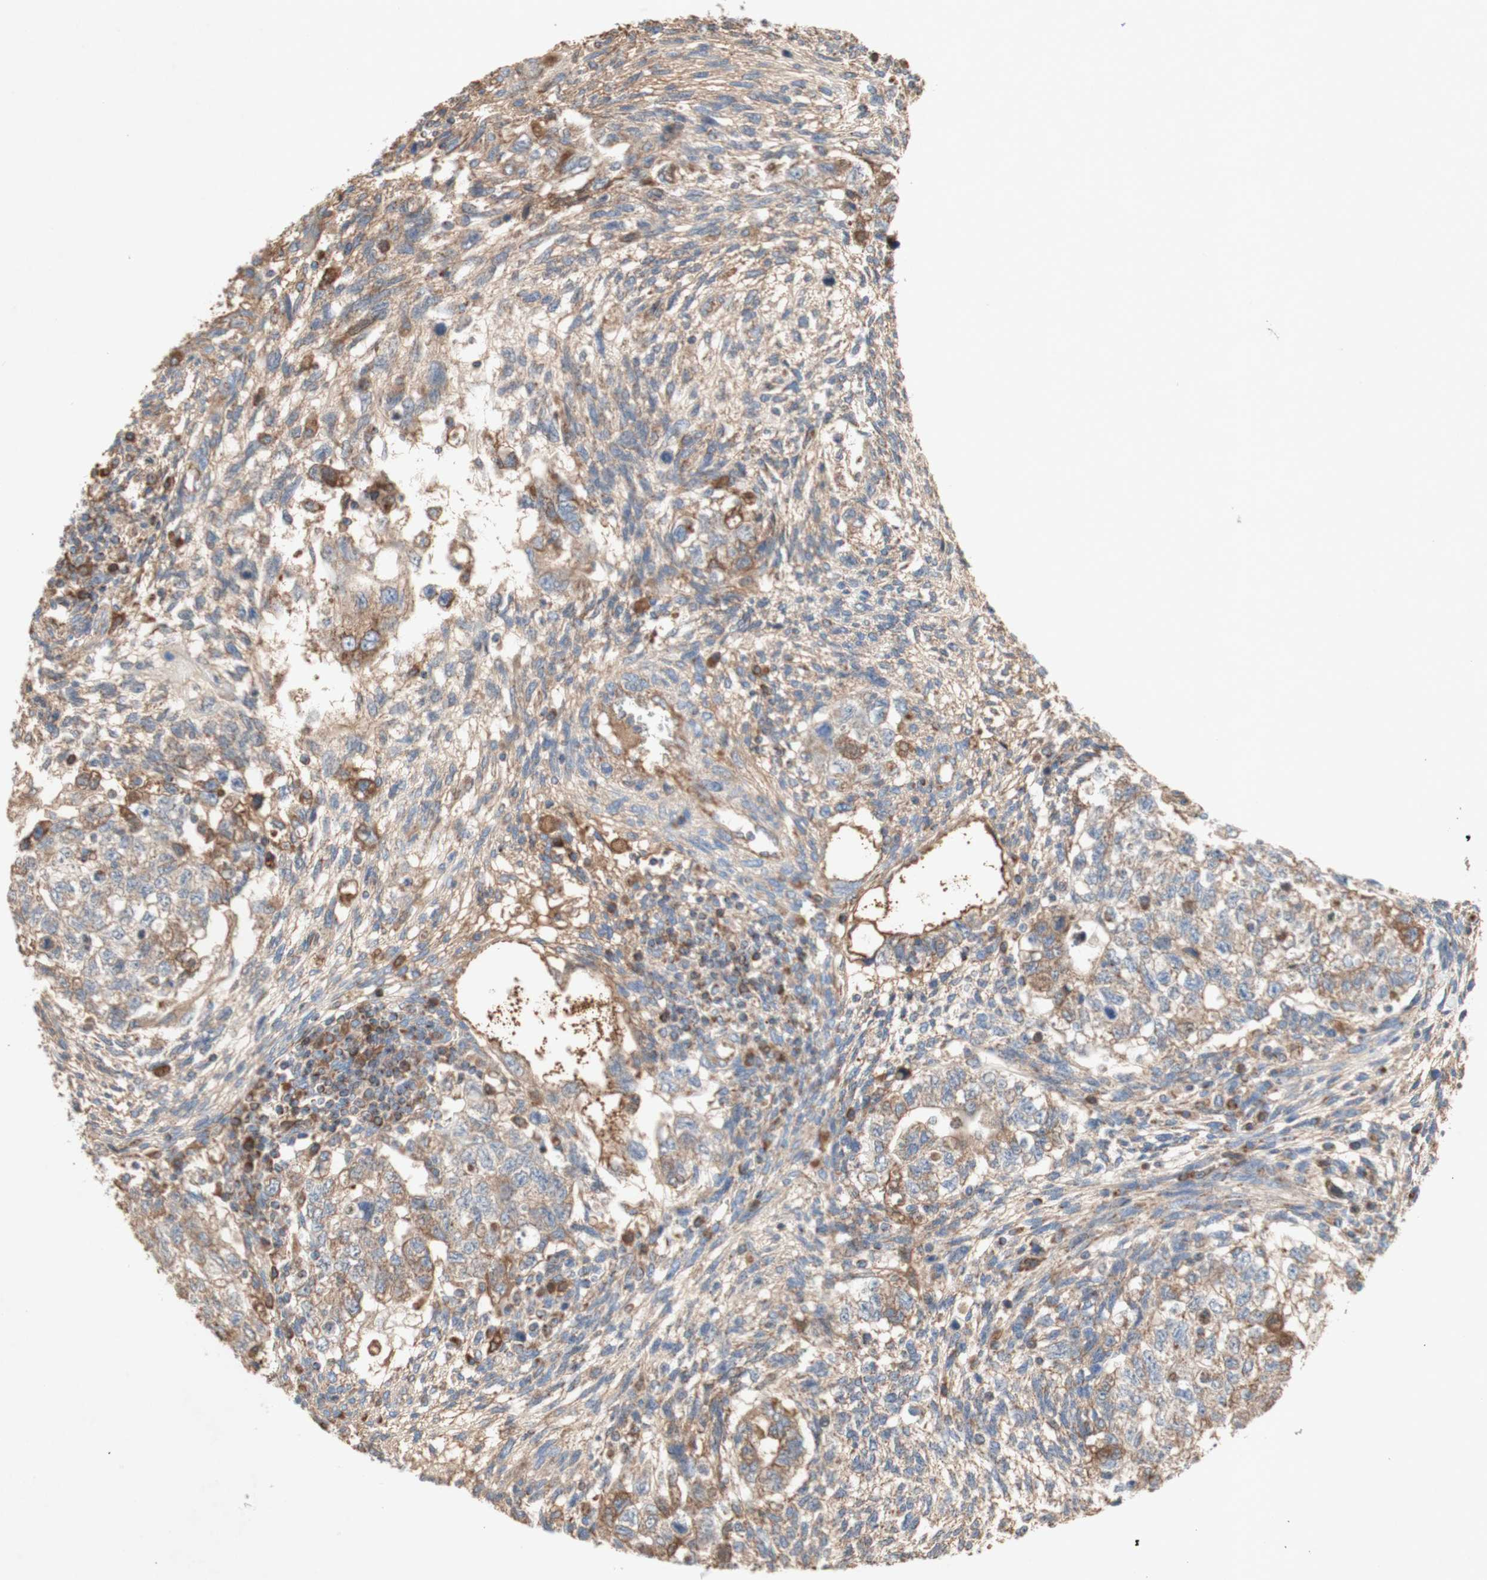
{"staining": {"intensity": "moderate", "quantity": ">75%", "location": "cytoplasmic/membranous"}, "tissue": "testis cancer", "cell_type": "Tumor cells", "image_type": "cancer", "snomed": [{"axis": "morphology", "description": "Normal tissue, NOS"}, {"axis": "morphology", "description": "Carcinoma, Embryonal, NOS"}, {"axis": "topography", "description": "Testis"}], "caption": "This image shows IHC staining of human testis cancer (embryonal carcinoma), with medium moderate cytoplasmic/membranous expression in about >75% of tumor cells.", "gene": "SDHB", "patient": {"sex": "male", "age": 36}}